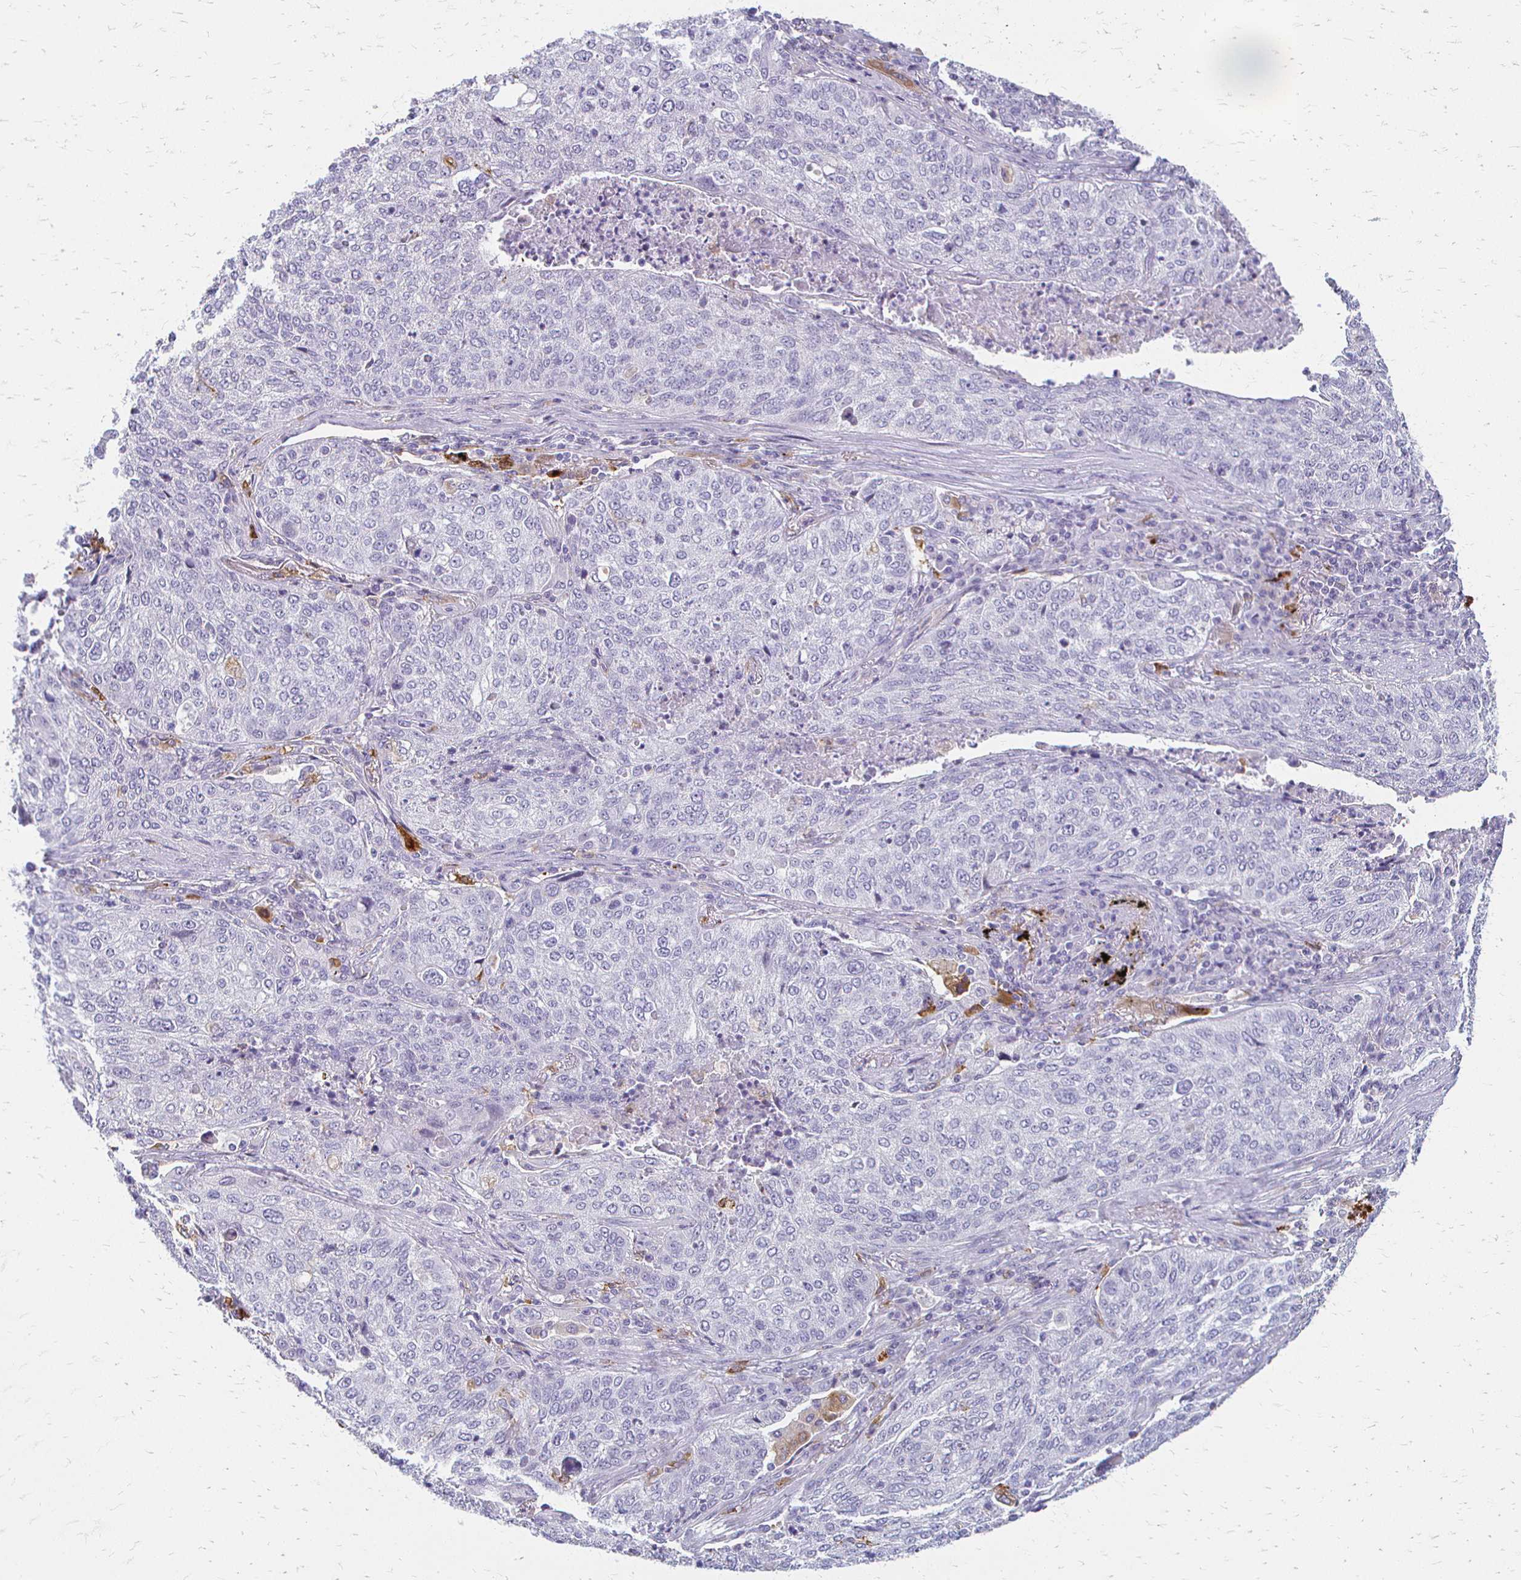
{"staining": {"intensity": "negative", "quantity": "none", "location": "none"}, "tissue": "lung cancer", "cell_type": "Tumor cells", "image_type": "cancer", "snomed": [{"axis": "morphology", "description": "Squamous cell carcinoma, NOS"}, {"axis": "topography", "description": "Lung"}], "caption": "A histopathology image of lung squamous cell carcinoma stained for a protein shows no brown staining in tumor cells.", "gene": "ACP5", "patient": {"sex": "male", "age": 63}}